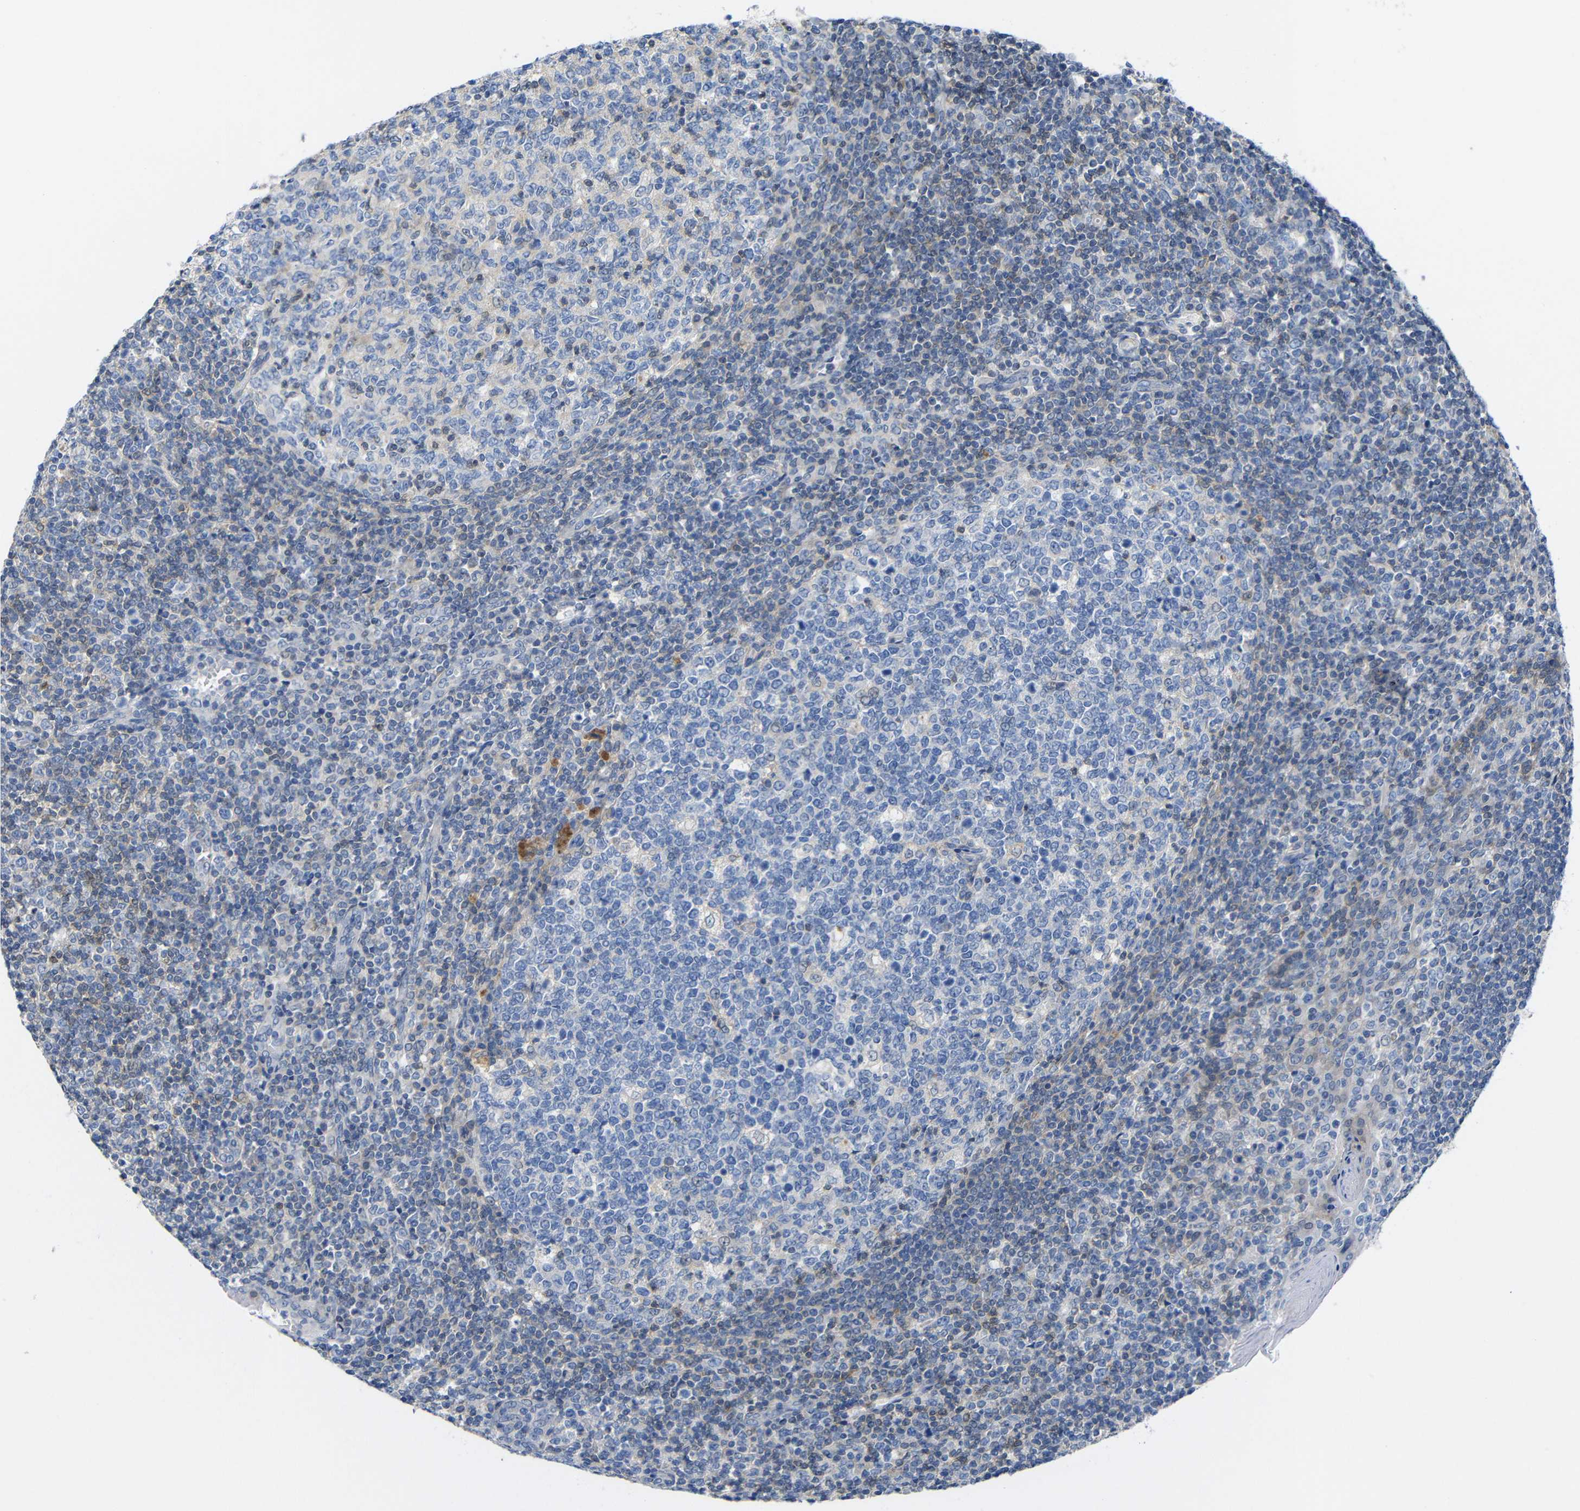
{"staining": {"intensity": "weak", "quantity": "<25%", "location": "cytoplasmic/membranous"}, "tissue": "tonsil", "cell_type": "Germinal center cells", "image_type": "normal", "snomed": [{"axis": "morphology", "description": "Normal tissue, NOS"}, {"axis": "topography", "description": "Tonsil"}], "caption": "Immunohistochemical staining of normal tonsil demonstrates no significant staining in germinal center cells.", "gene": "PEBP1", "patient": {"sex": "female", "age": 19}}